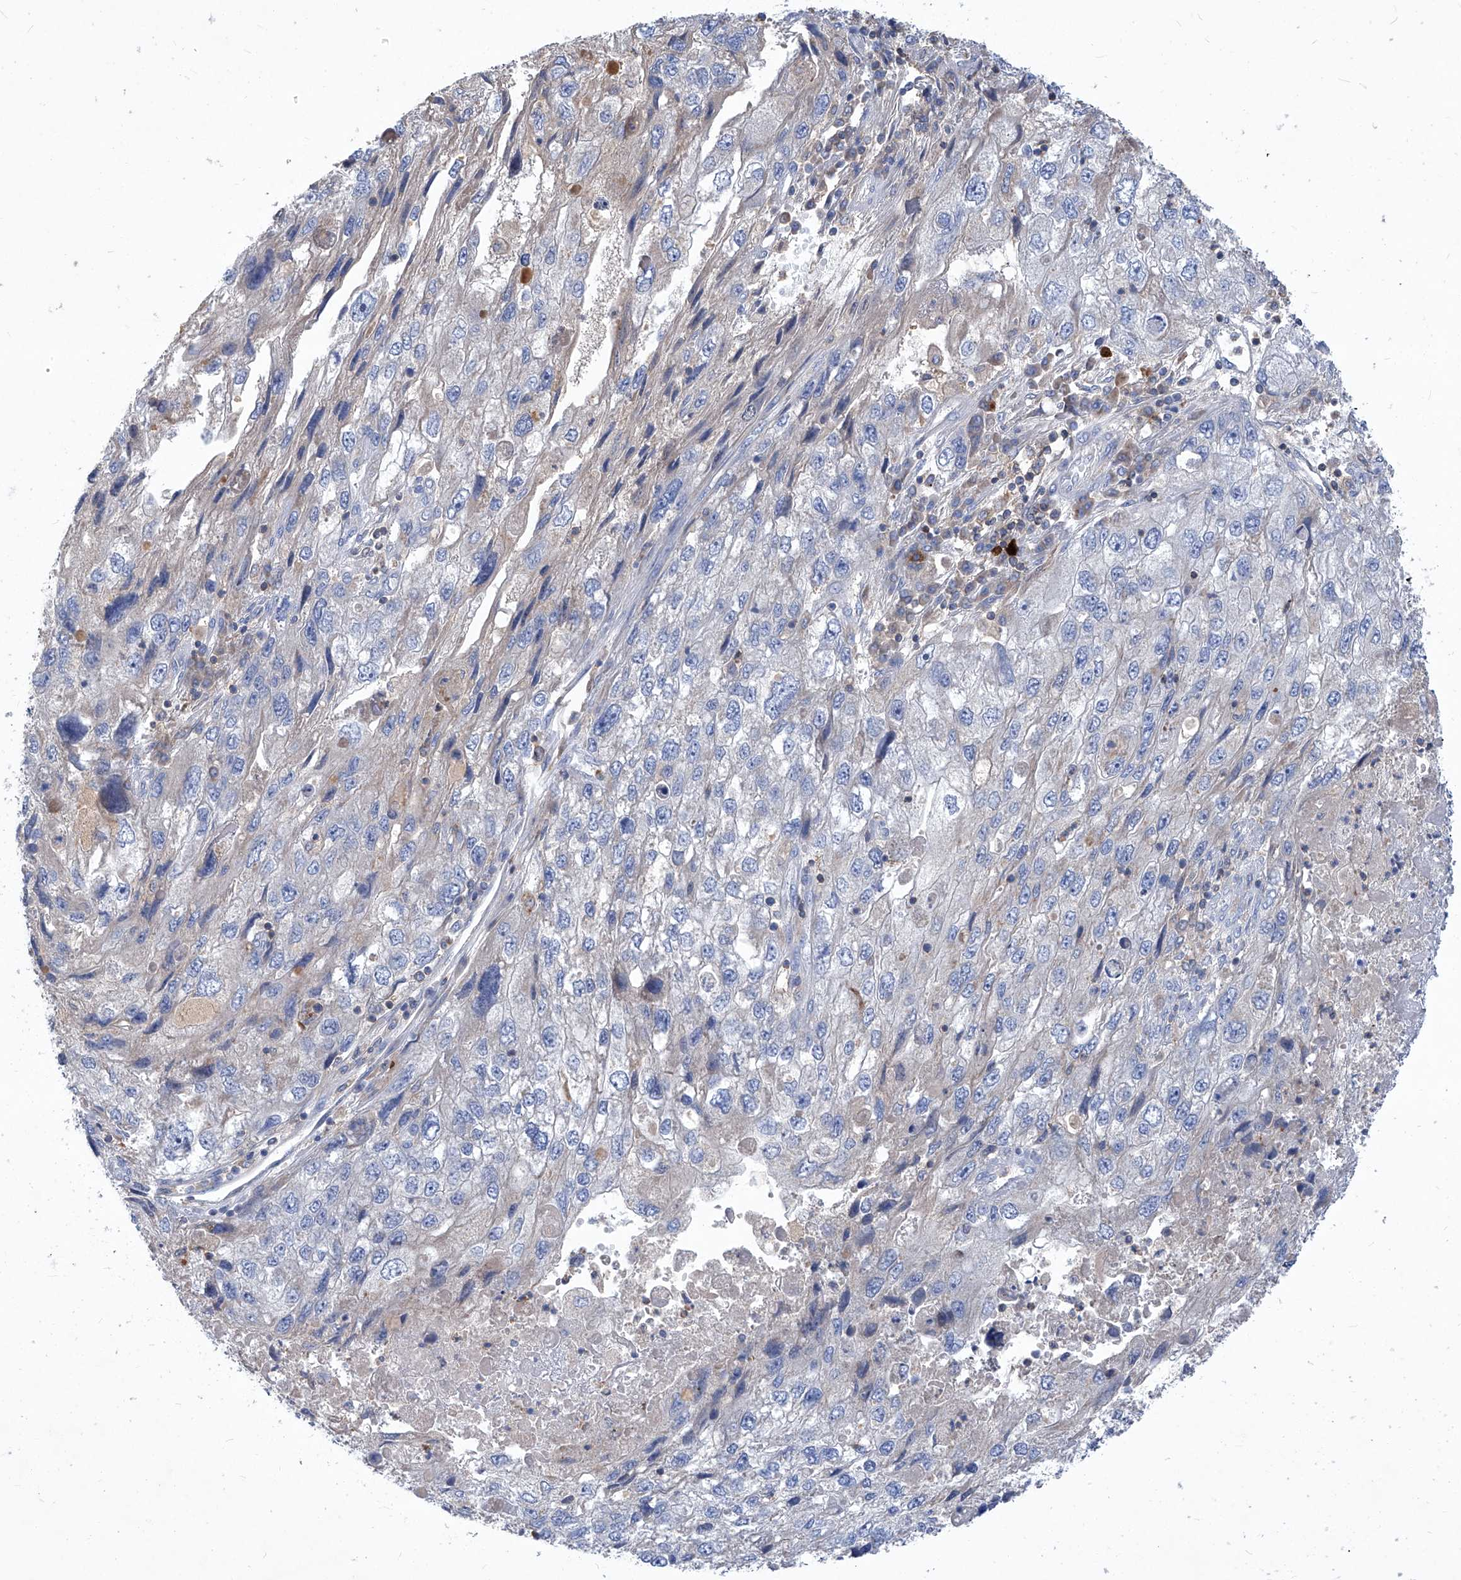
{"staining": {"intensity": "negative", "quantity": "none", "location": "none"}, "tissue": "endometrial cancer", "cell_type": "Tumor cells", "image_type": "cancer", "snomed": [{"axis": "morphology", "description": "Adenocarcinoma, NOS"}, {"axis": "topography", "description": "Endometrium"}], "caption": "Protein analysis of endometrial cancer (adenocarcinoma) displays no significant staining in tumor cells.", "gene": "EPHA8", "patient": {"sex": "female", "age": 49}}